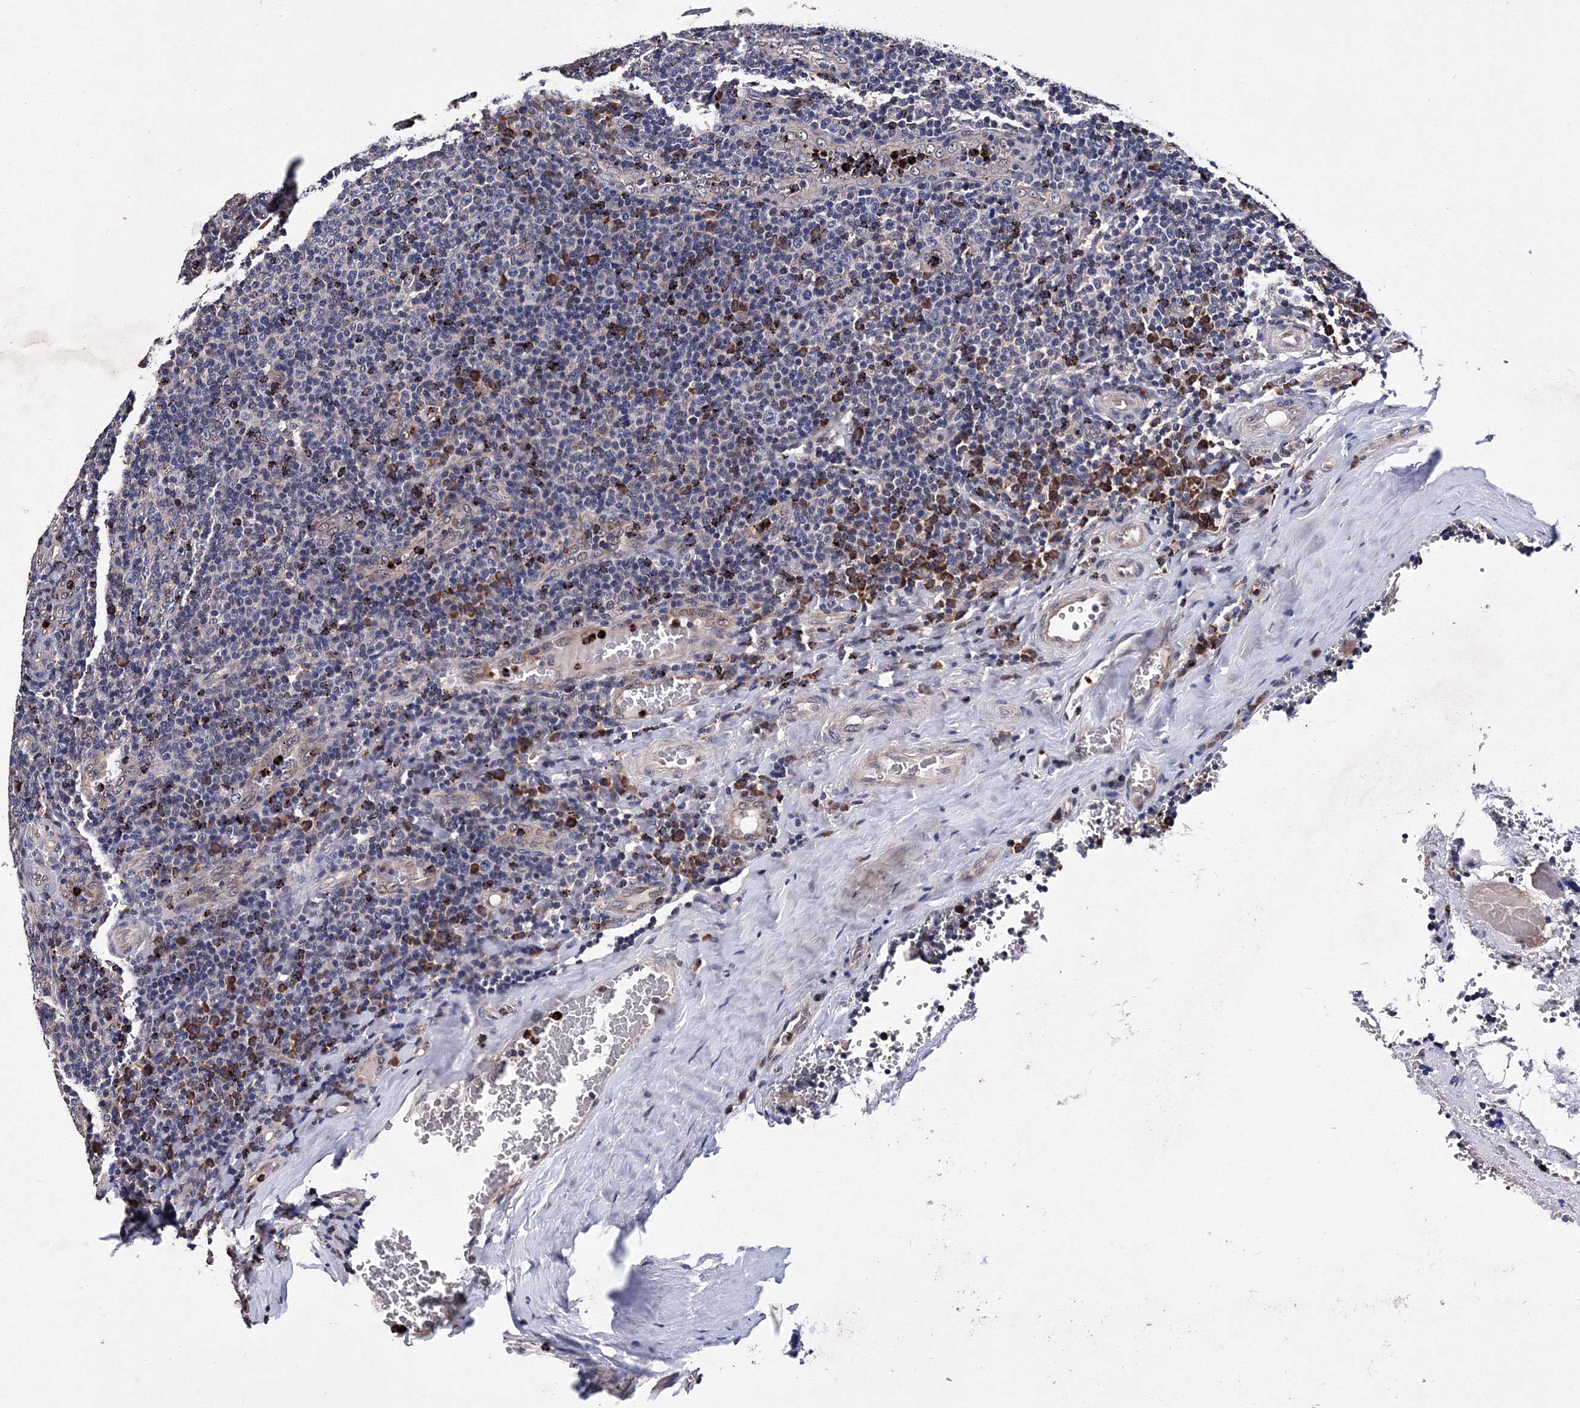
{"staining": {"intensity": "negative", "quantity": "none", "location": "none"}, "tissue": "tonsil", "cell_type": "Germinal center cells", "image_type": "normal", "snomed": [{"axis": "morphology", "description": "Normal tissue, NOS"}, {"axis": "topography", "description": "Tonsil"}], "caption": "DAB immunohistochemical staining of unremarkable human tonsil exhibits no significant expression in germinal center cells.", "gene": "PHYKPL", "patient": {"sex": "male", "age": 17}}